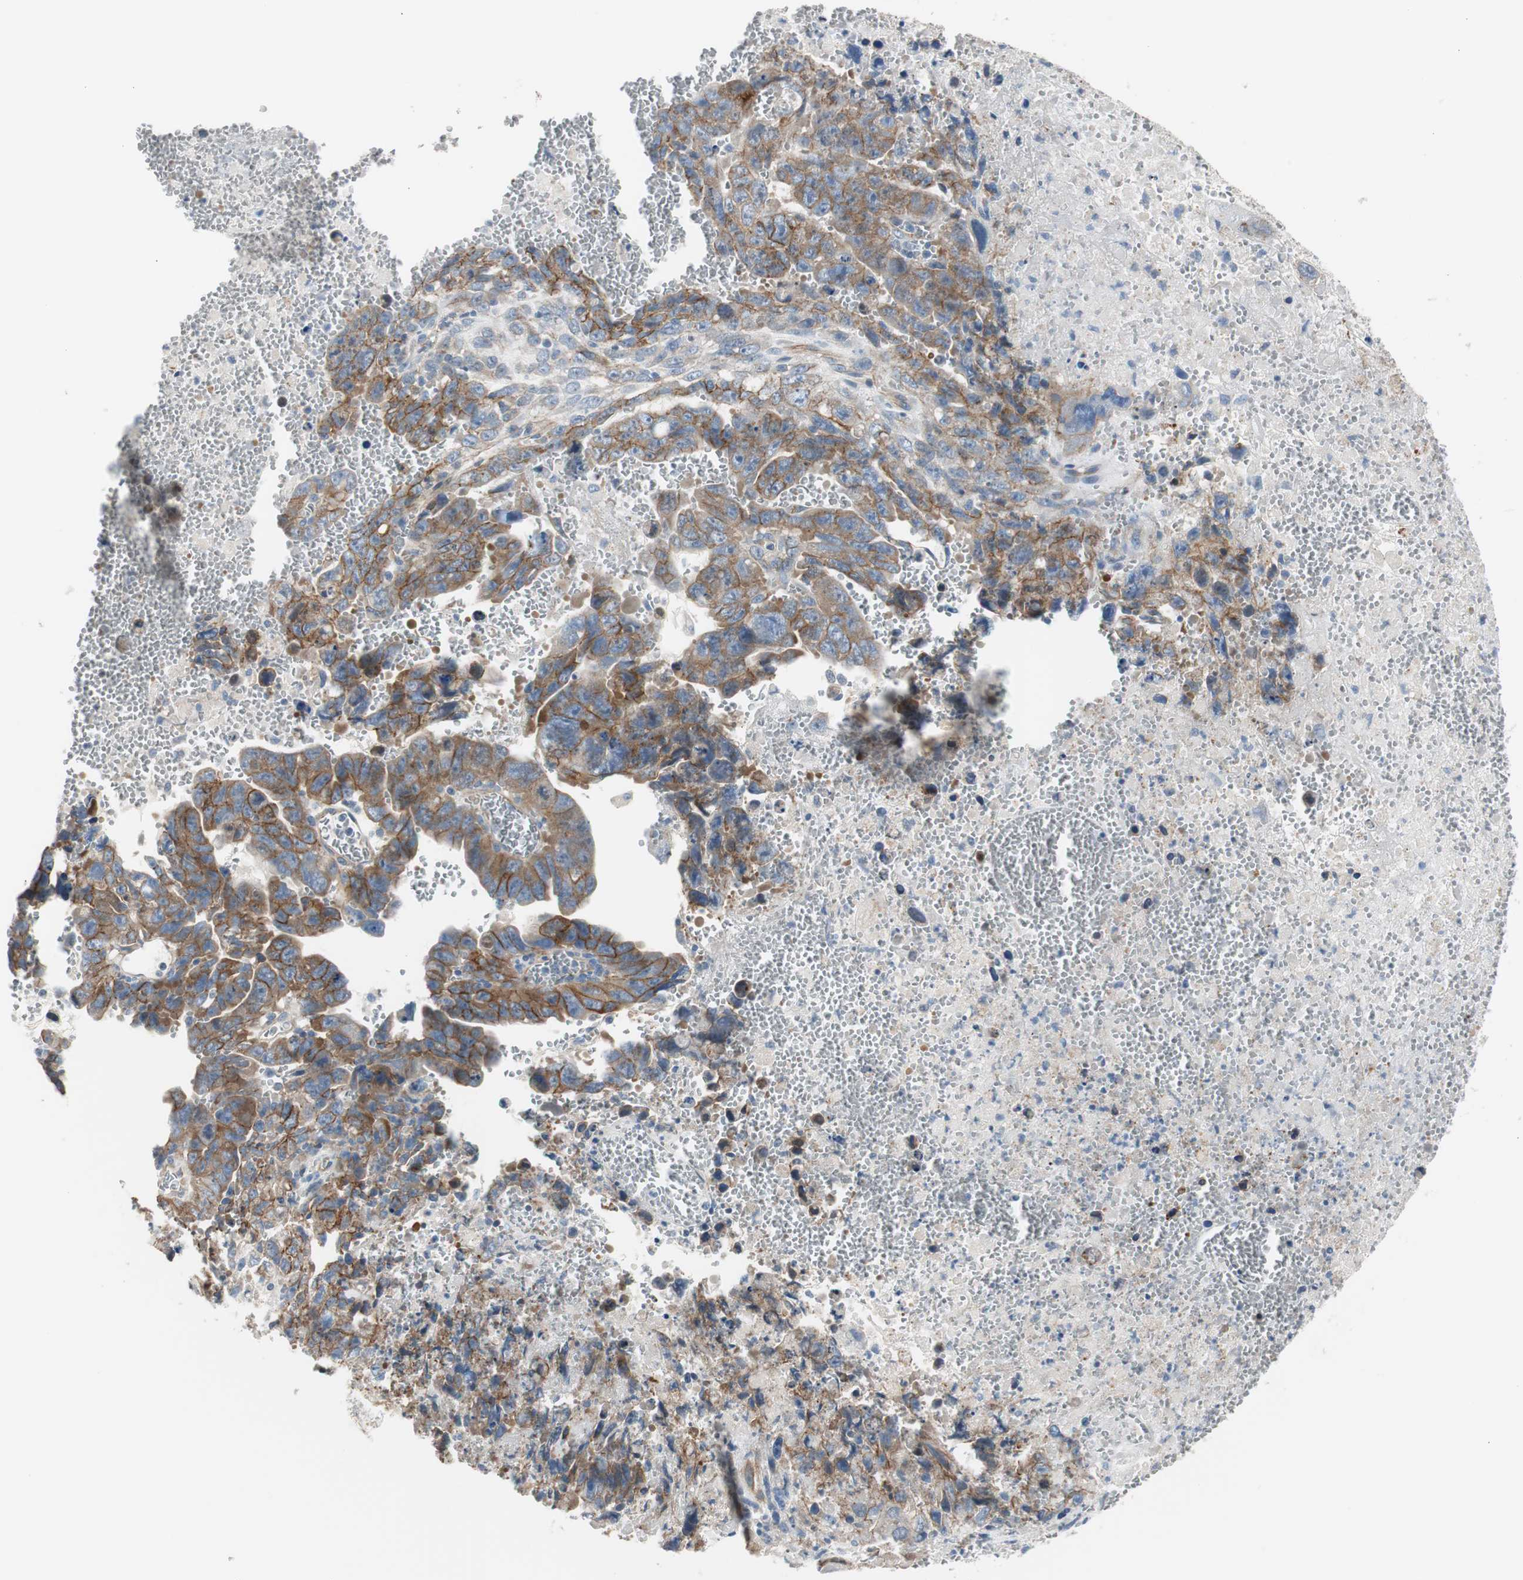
{"staining": {"intensity": "moderate", "quantity": ">75%", "location": "cytoplasmic/membranous"}, "tissue": "testis cancer", "cell_type": "Tumor cells", "image_type": "cancer", "snomed": [{"axis": "morphology", "description": "Carcinoma, Embryonal, NOS"}, {"axis": "topography", "description": "Testis"}], "caption": "The histopathology image demonstrates a brown stain indicating the presence of a protein in the cytoplasmic/membranous of tumor cells in embryonal carcinoma (testis).", "gene": "STXBP4", "patient": {"sex": "male", "age": 28}}